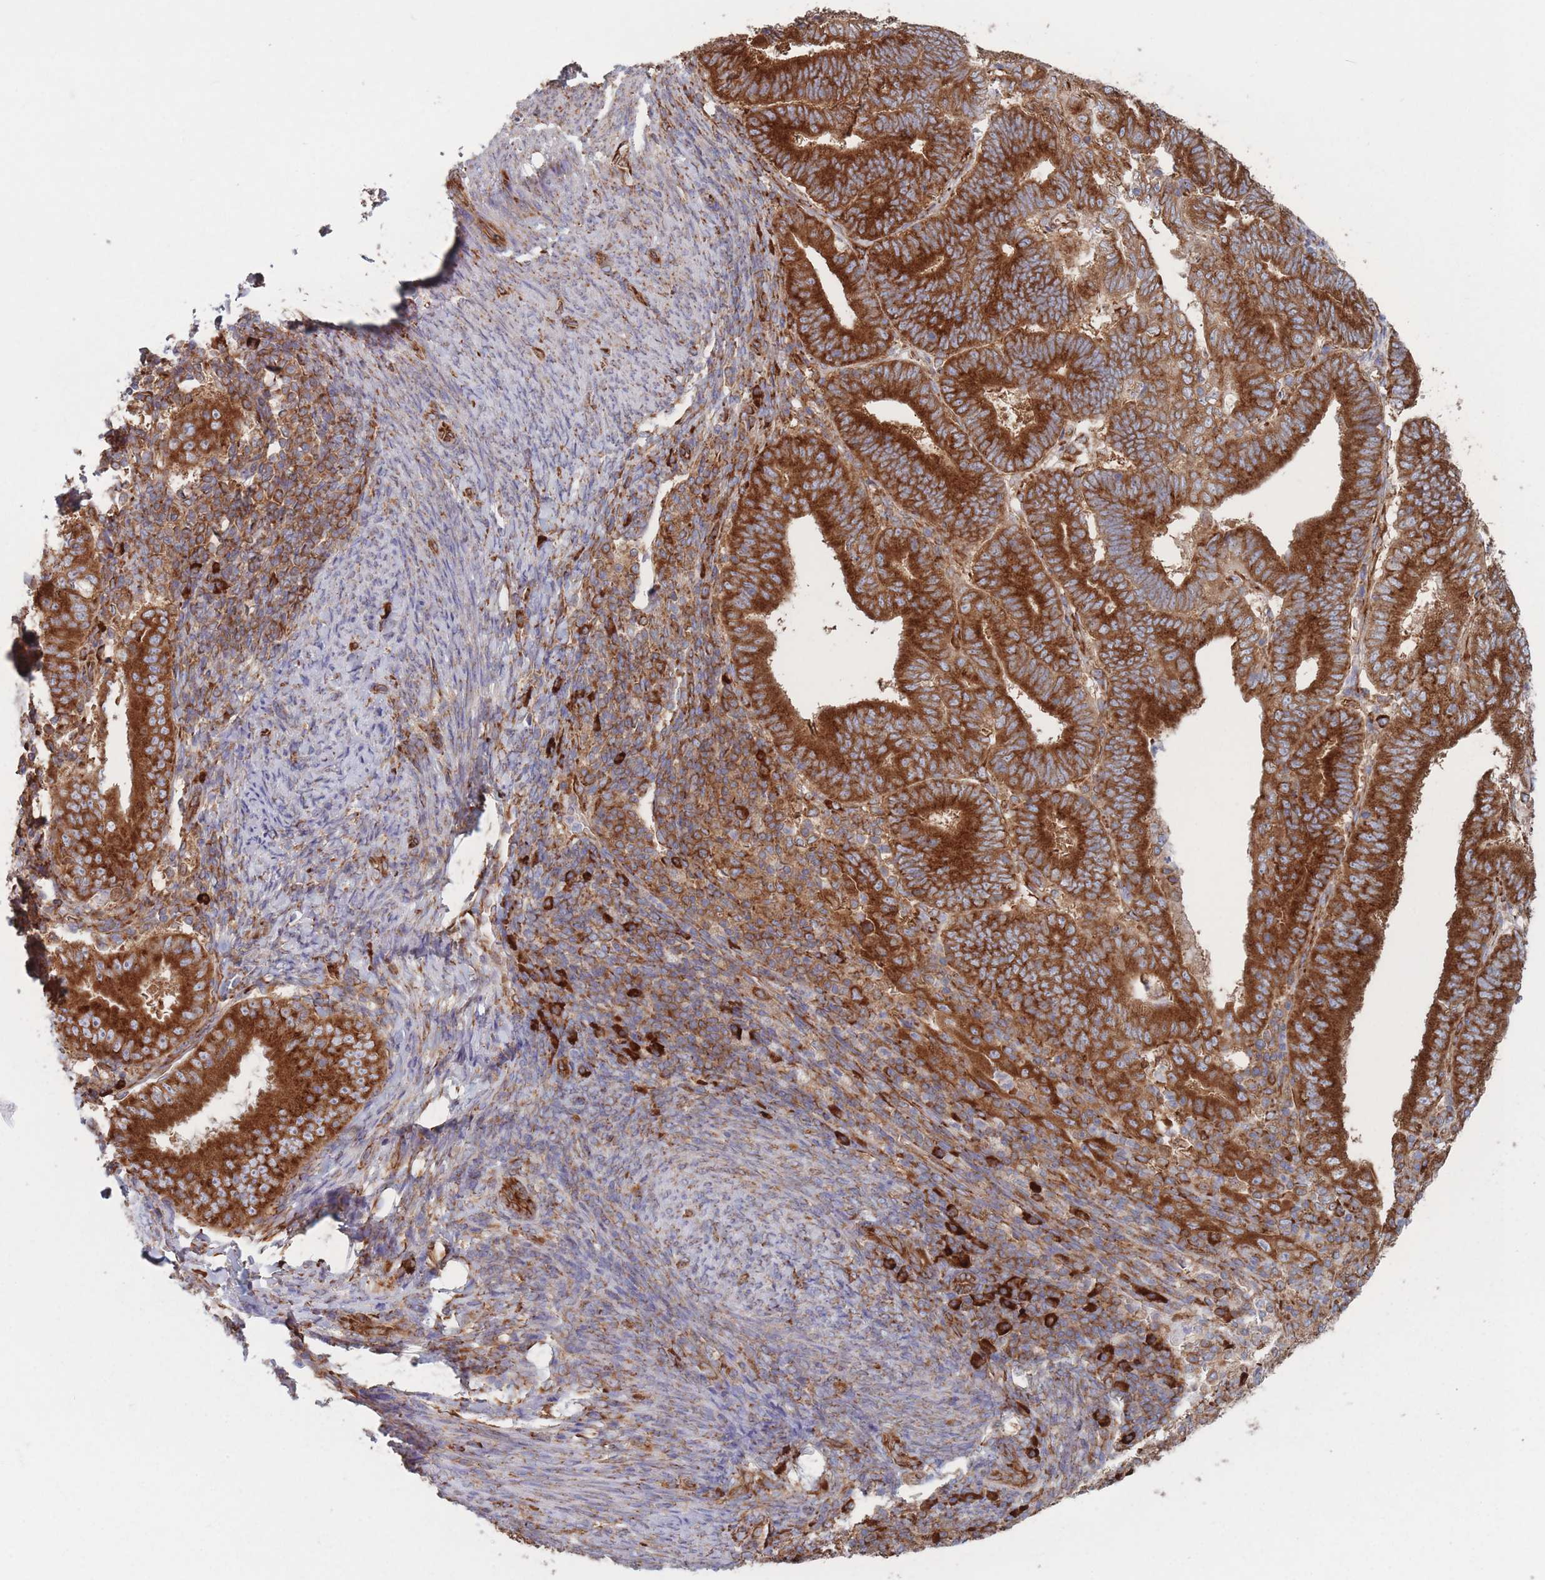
{"staining": {"intensity": "strong", "quantity": ">75%", "location": "cytoplasmic/membranous"}, "tissue": "endometrial cancer", "cell_type": "Tumor cells", "image_type": "cancer", "snomed": [{"axis": "morphology", "description": "Adenocarcinoma, NOS"}, {"axis": "topography", "description": "Endometrium"}], "caption": "IHC of endometrial adenocarcinoma shows high levels of strong cytoplasmic/membranous positivity in approximately >75% of tumor cells.", "gene": "EEF1B2", "patient": {"sex": "female", "age": 70}}